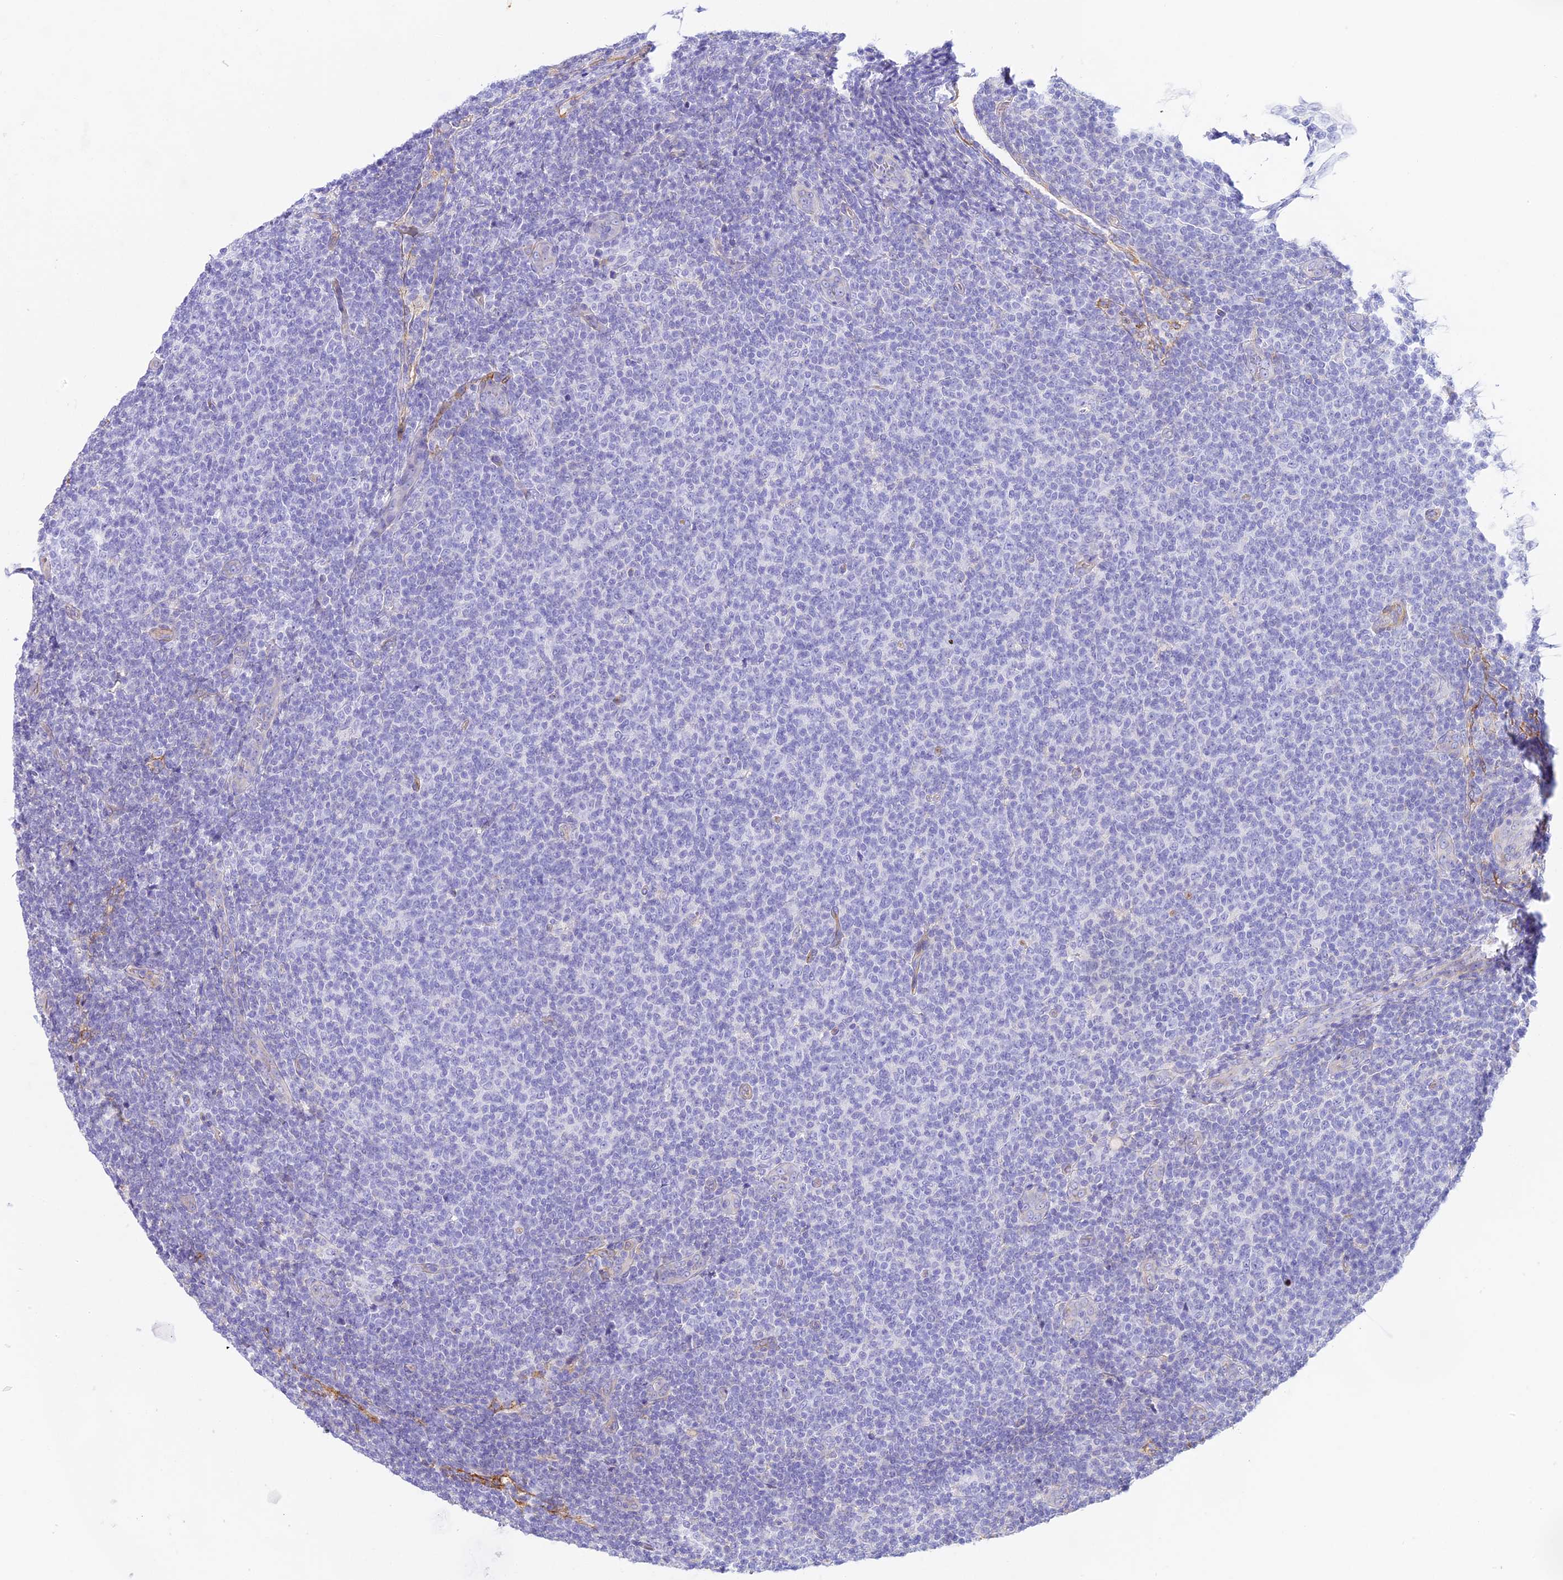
{"staining": {"intensity": "negative", "quantity": "none", "location": "none"}, "tissue": "lymphoma", "cell_type": "Tumor cells", "image_type": "cancer", "snomed": [{"axis": "morphology", "description": "Malignant lymphoma, non-Hodgkin's type, Low grade"}, {"axis": "topography", "description": "Lymph node"}], "caption": "IHC micrograph of human malignant lymphoma, non-Hodgkin's type (low-grade) stained for a protein (brown), which shows no staining in tumor cells. (Immunohistochemistry, brightfield microscopy, high magnification).", "gene": "HOMER3", "patient": {"sex": "male", "age": 66}}